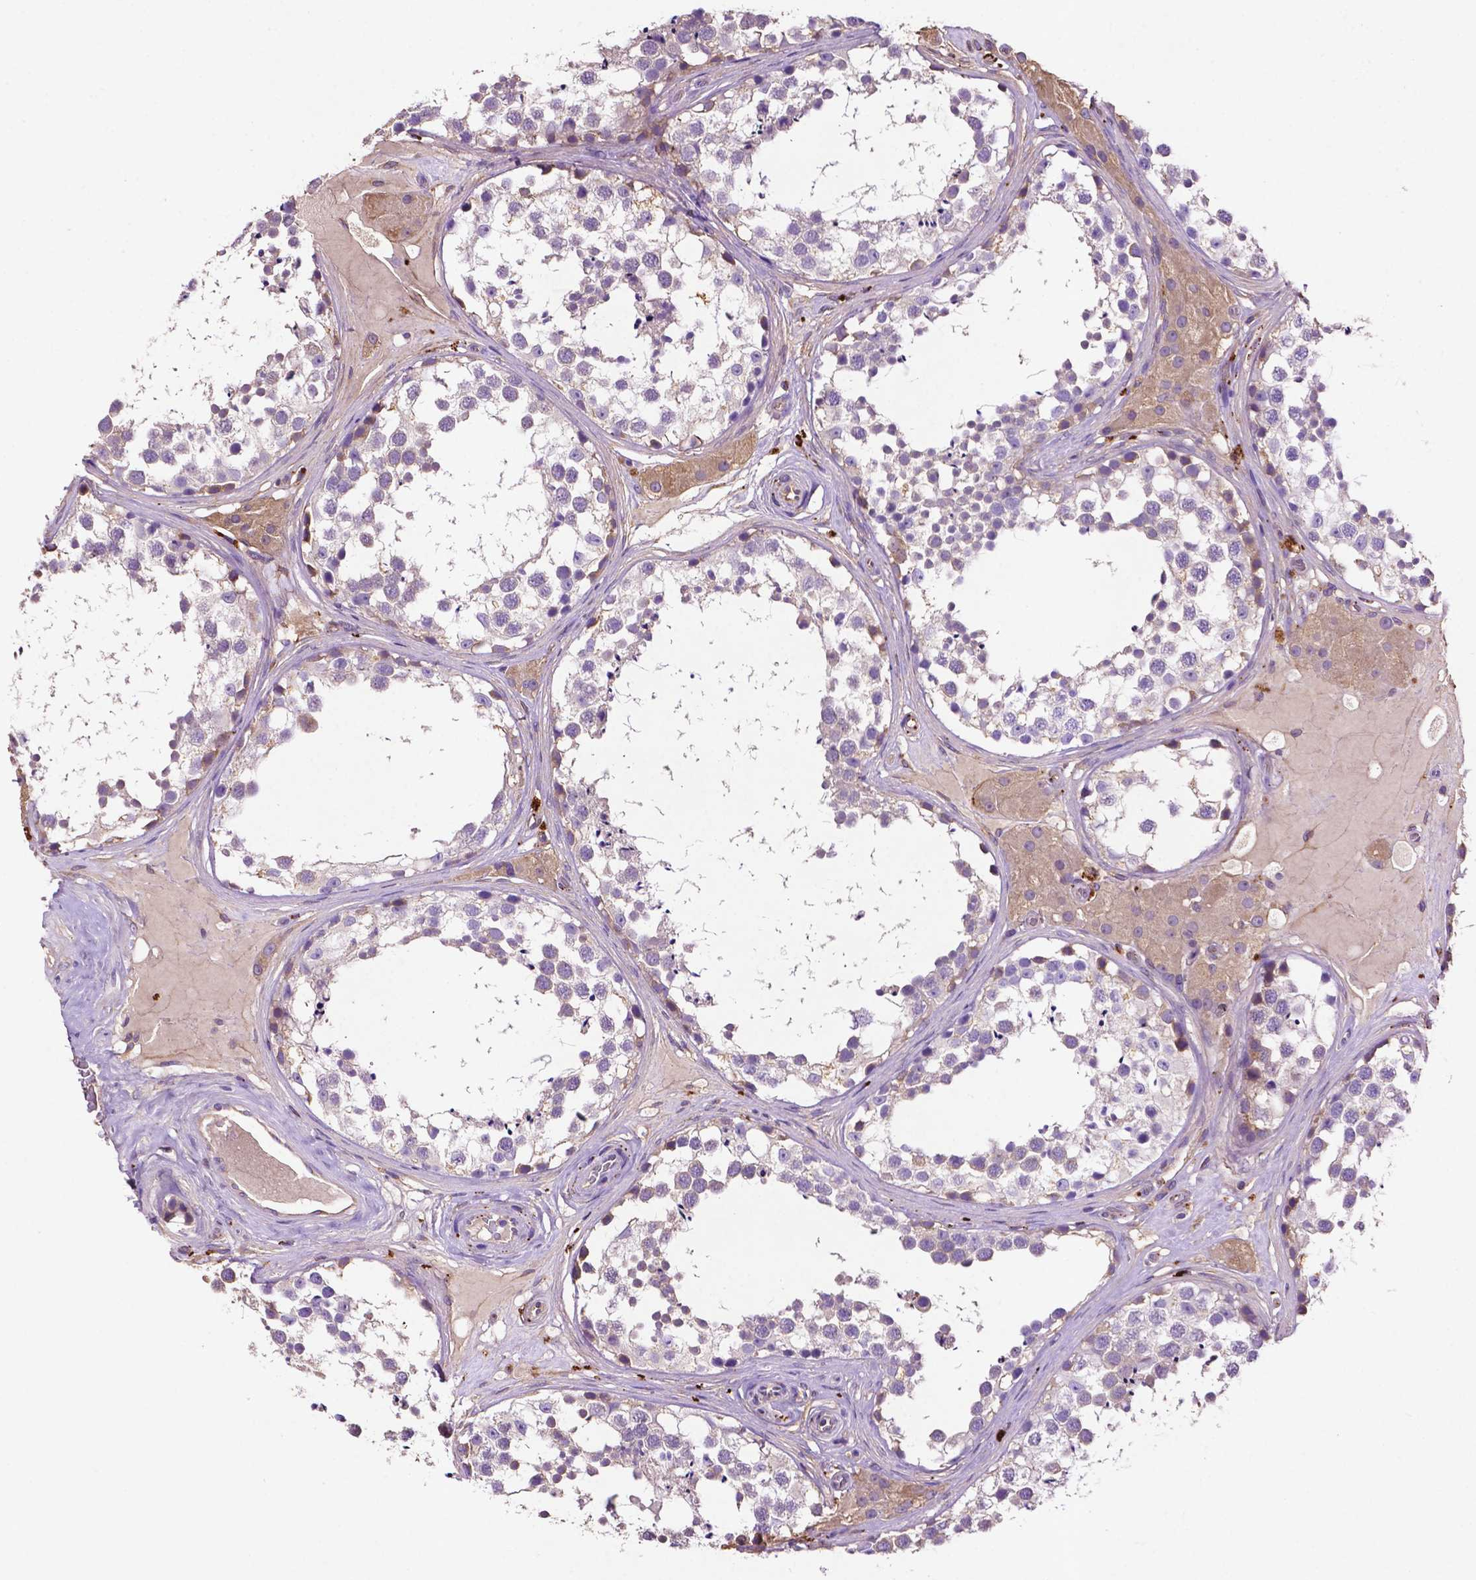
{"staining": {"intensity": "weak", "quantity": "25%-75%", "location": "cytoplasmic/membranous"}, "tissue": "testis", "cell_type": "Cells in seminiferous ducts", "image_type": "normal", "snomed": [{"axis": "morphology", "description": "Normal tissue, NOS"}, {"axis": "morphology", "description": "Seminoma, NOS"}, {"axis": "topography", "description": "Testis"}], "caption": "Weak cytoplasmic/membranous staining is appreciated in approximately 25%-75% of cells in seminiferous ducts in unremarkable testis. (DAB = brown stain, brightfield microscopy at high magnification).", "gene": "GDPD5", "patient": {"sex": "male", "age": 65}}